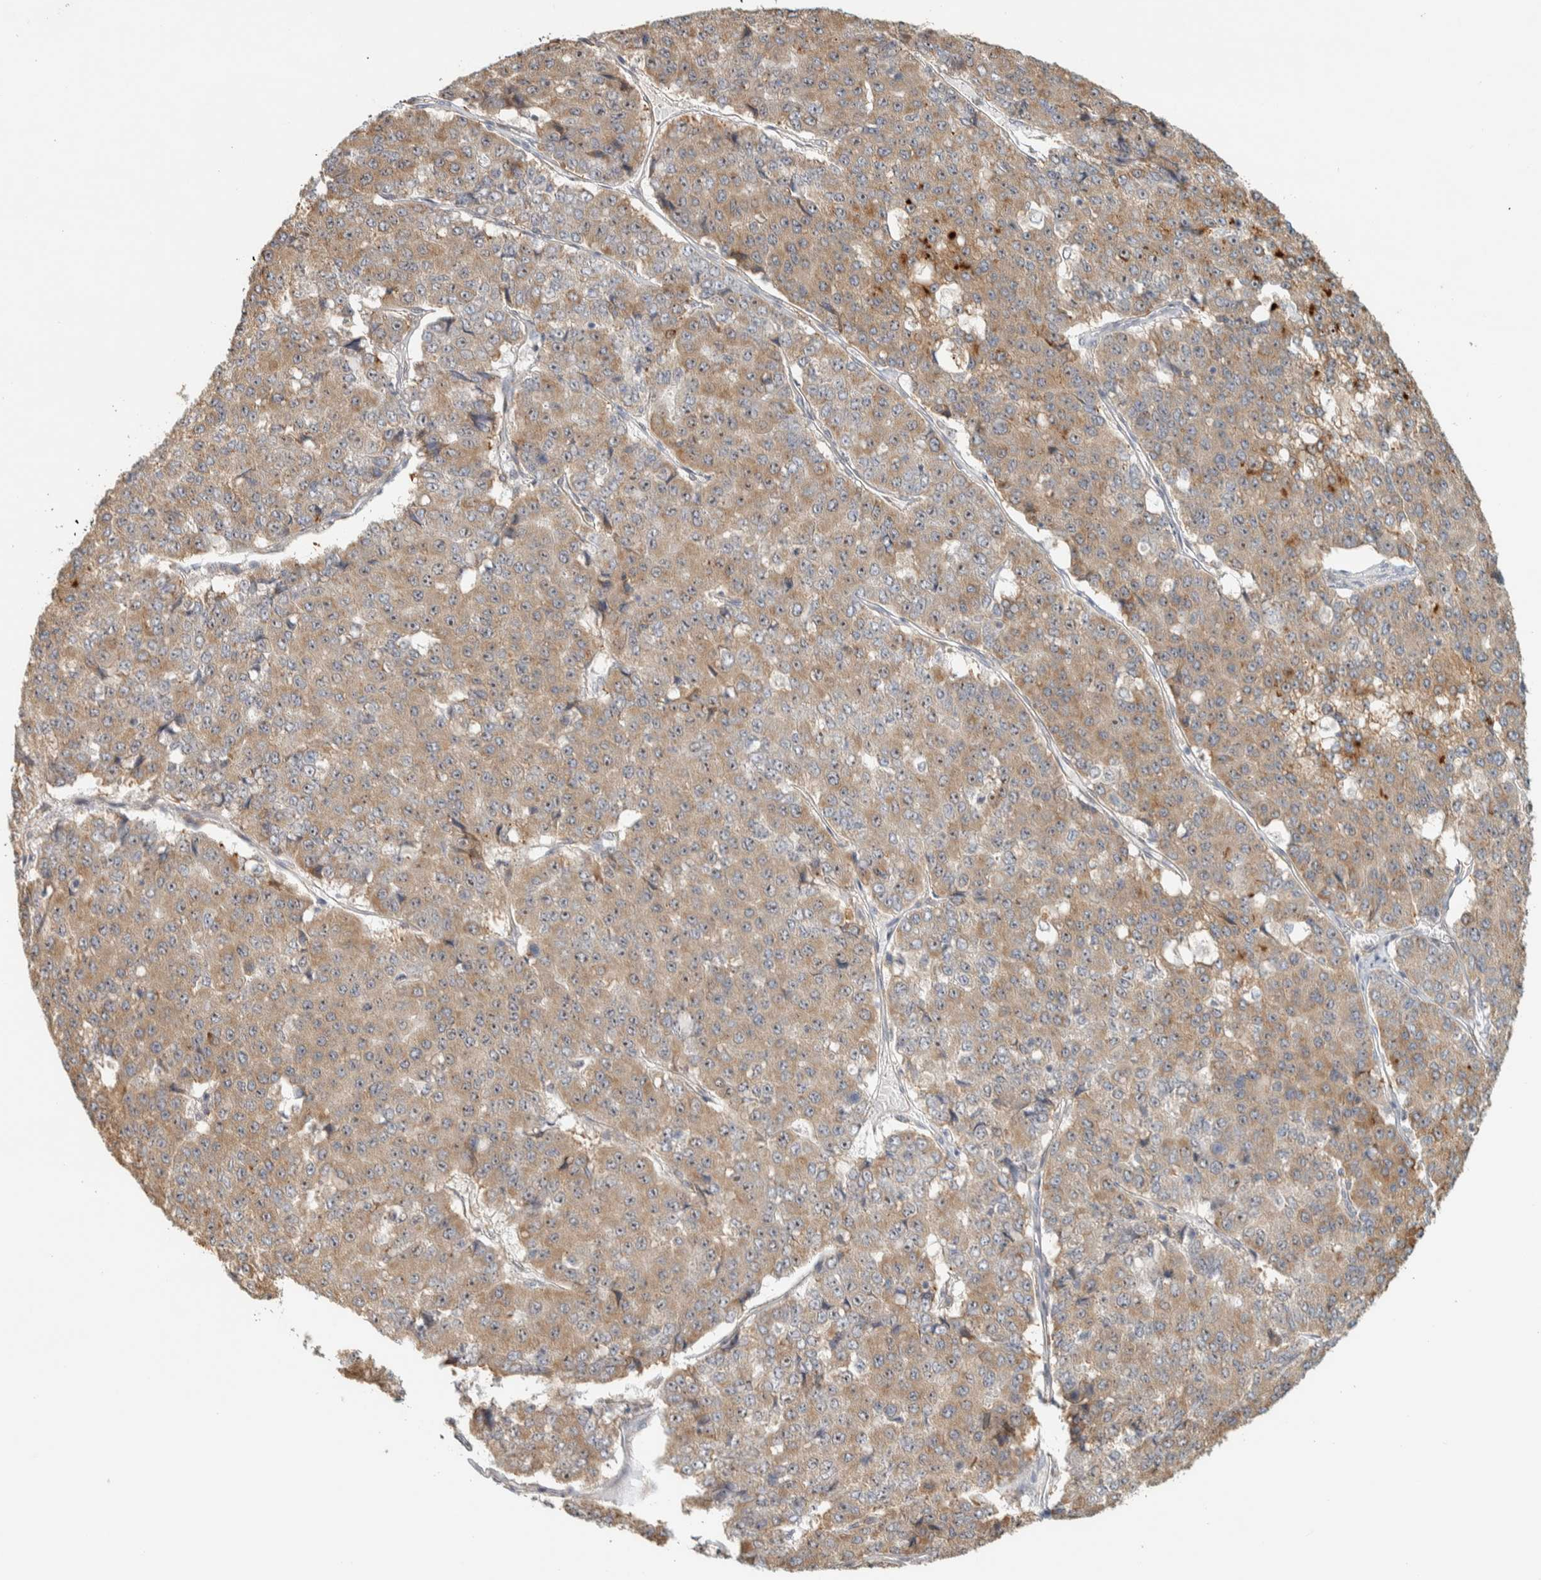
{"staining": {"intensity": "weak", "quantity": ">75%", "location": "cytoplasmic/membranous"}, "tissue": "pancreatic cancer", "cell_type": "Tumor cells", "image_type": "cancer", "snomed": [{"axis": "morphology", "description": "Adenocarcinoma, NOS"}, {"axis": "topography", "description": "Pancreas"}], "caption": "Brown immunohistochemical staining in pancreatic cancer exhibits weak cytoplasmic/membranous staining in about >75% of tumor cells.", "gene": "KLHL40", "patient": {"sex": "male", "age": 50}}